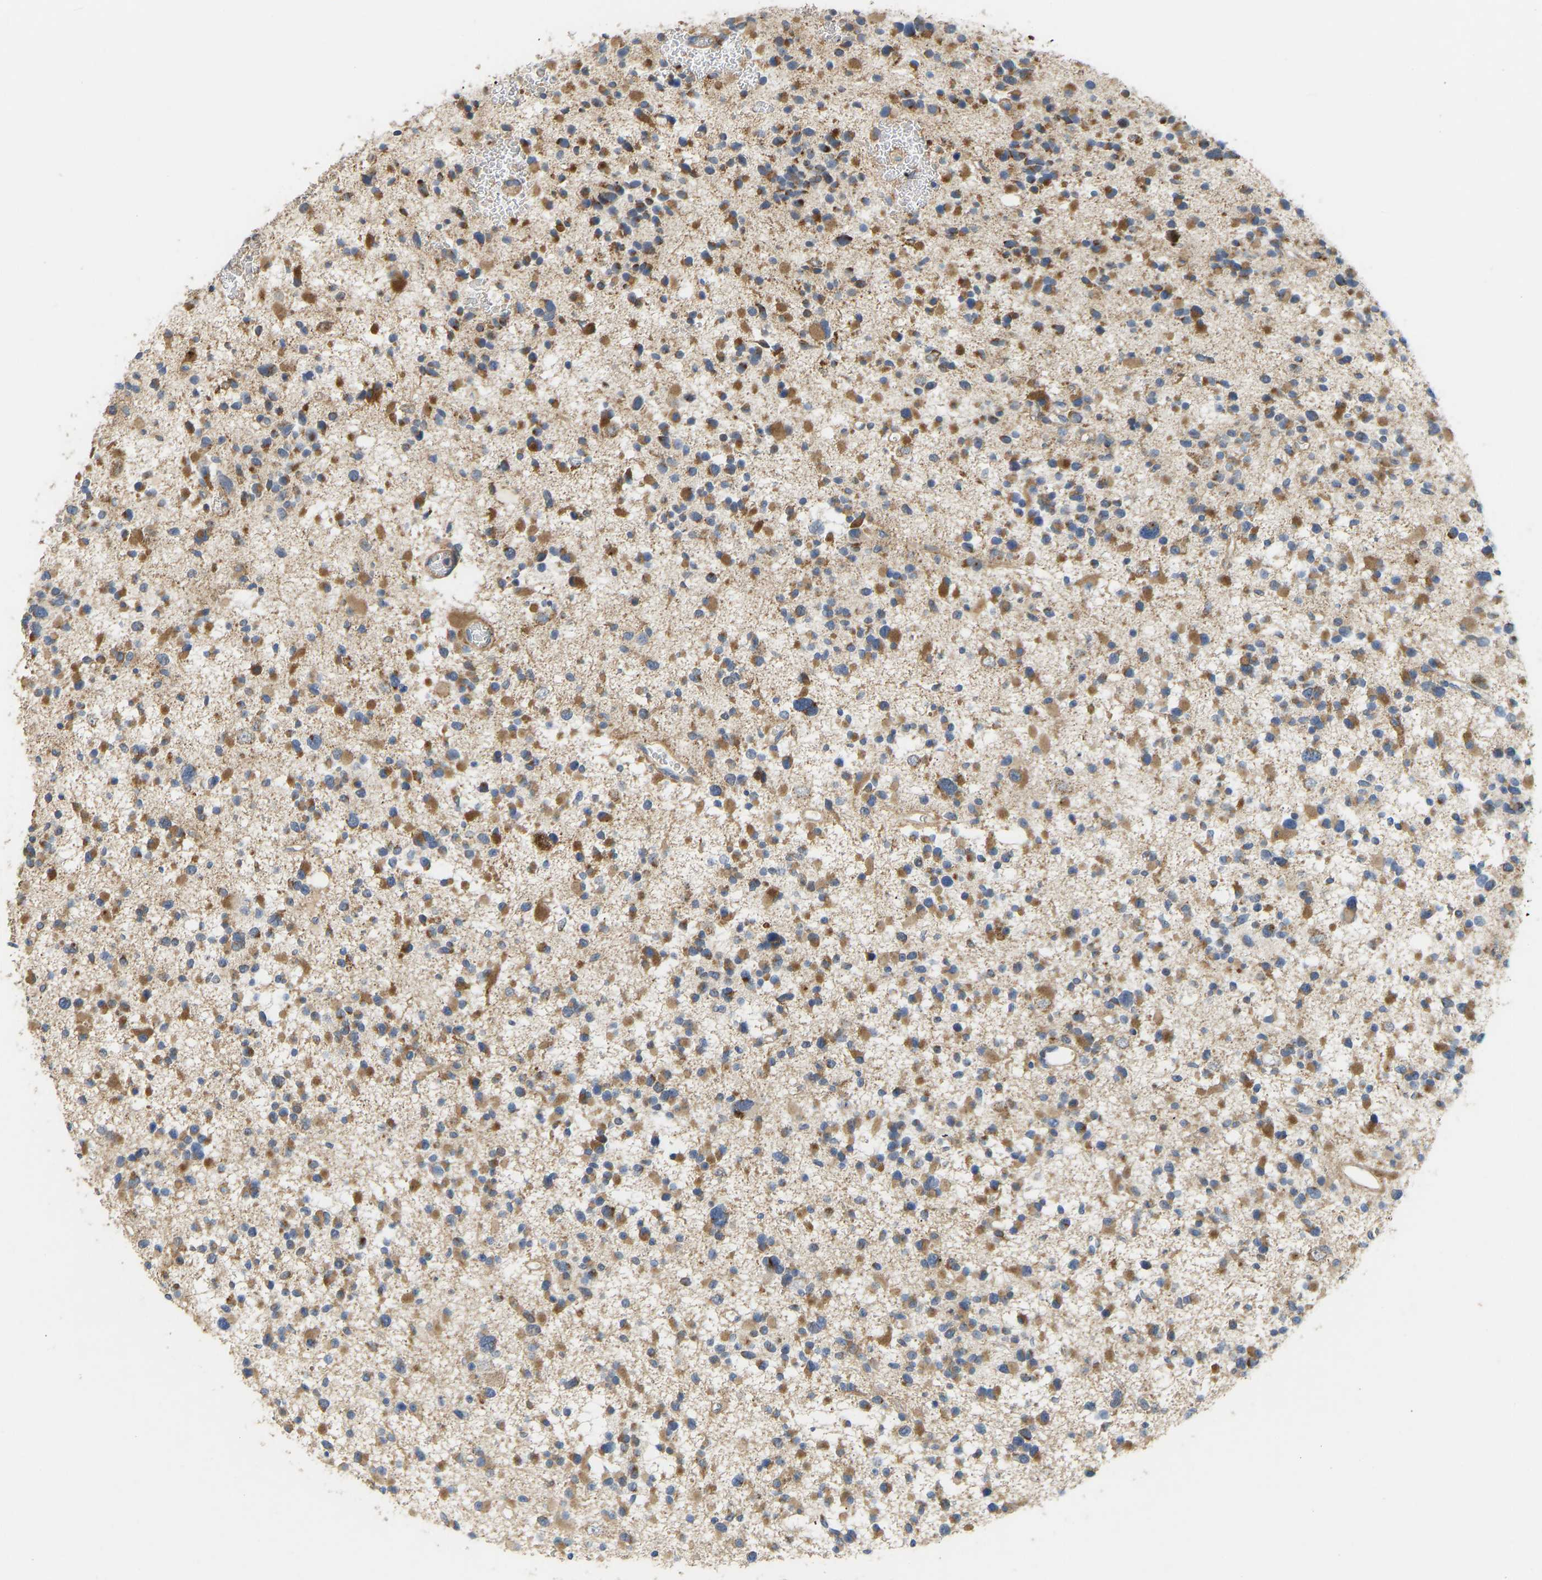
{"staining": {"intensity": "moderate", "quantity": ">75%", "location": "cytoplasmic/membranous"}, "tissue": "glioma", "cell_type": "Tumor cells", "image_type": "cancer", "snomed": [{"axis": "morphology", "description": "Glioma, malignant, Low grade"}, {"axis": "topography", "description": "Brain"}], "caption": "Protein expression analysis of human malignant glioma (low-grade) reveals moderate cytoplasmic/membranous expression in approximately >75% of tumor cells. The staining is performed using DAB brown chromogen to label protein expression. The nuclei are counter-stained blue using hematoxylin.", "gene": "HACD2", "patient": {"sex": "female", "age": 22}}